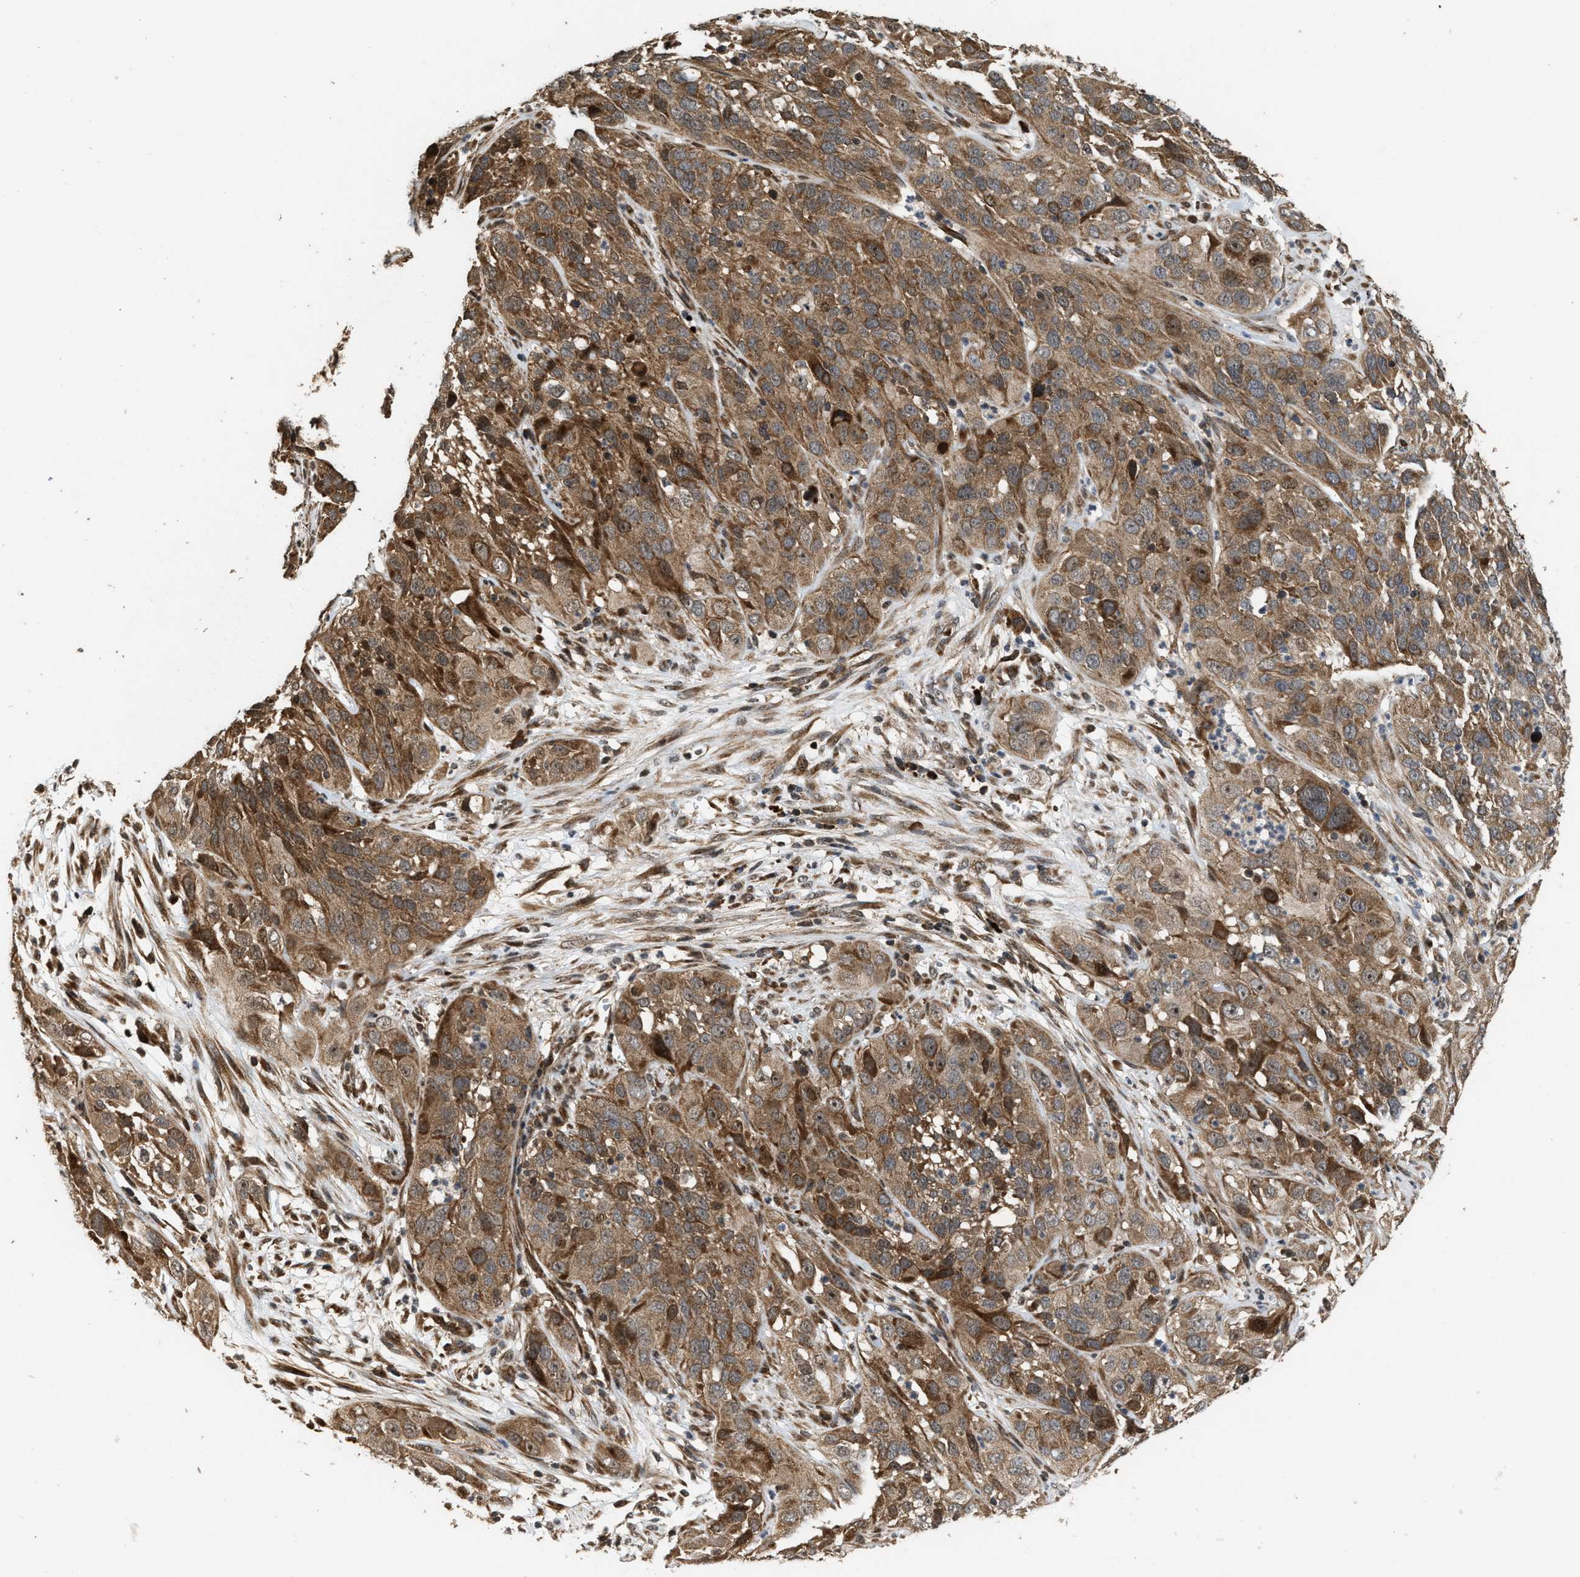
{"staining": {"intensity": "moderate", "quantity": ">75%", "location": "cytoplasmic/membranous,nuclear"}, "tissue": "cervical cancer", "cell_type": "Tumor cells", "image_type": "cancer", "snomed": [{"axis": "morphology", "description": "Squamous cell carcinoma, NOS"}, {"axis": "topography", "description": "Cervix"}], "caption": "The photomicrograph displays staining of cervical cancer, revealing moderate cytoplasmic/membranous and nuclear protein positivity (brown color) within tumor cells. The staining was performed using DAB to visualize the protein expression in brown, while the nuclei were stained in blue with hematoxylin (Magnification: 20x).", "gene": "ELP2", "patient": {"sex": "female", "age": 32}}